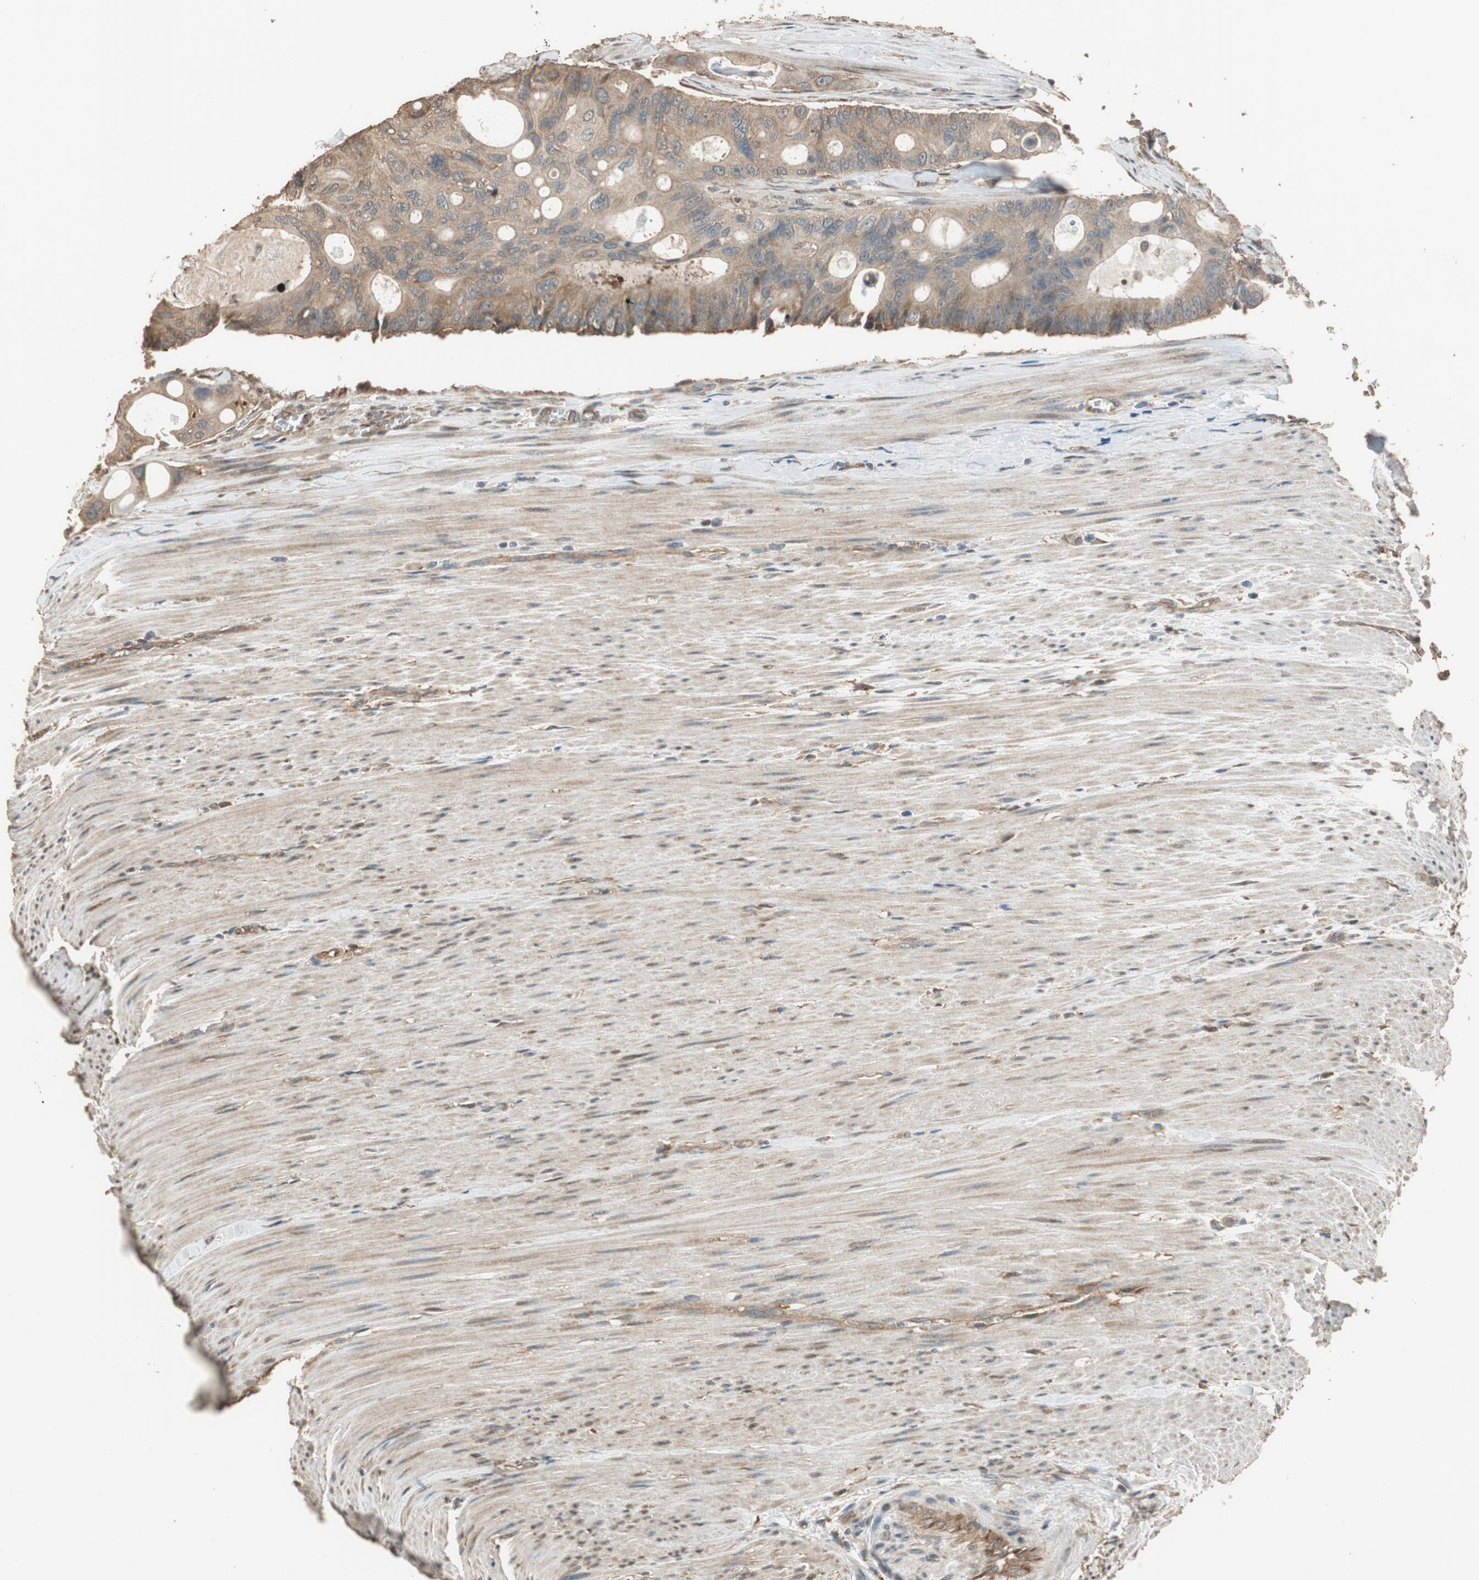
{"staining": {"intensity": "weak", "quantity": ">75%", "location": "cytoplasmic/membranous"}, "tissue": "colorectal cancer", "cell_type": "Tumor cells", "image_type": "cancer", "snomed": [{"axis": "morphology", "description": "Adenocarcinoma, NOS"}, {"axis": "topography", "description": "Colon"}], "caption": "DAB (3,3'-diaminobenzidine) immunohistochemical staining of human colorectal cancer (adenocarcinoma) displays weak cytoplasmic/membranous protein staining in approximately >75% of tumor cells.", "gene": "MST1R", "patient": {"sex": "female", "age": 57}}